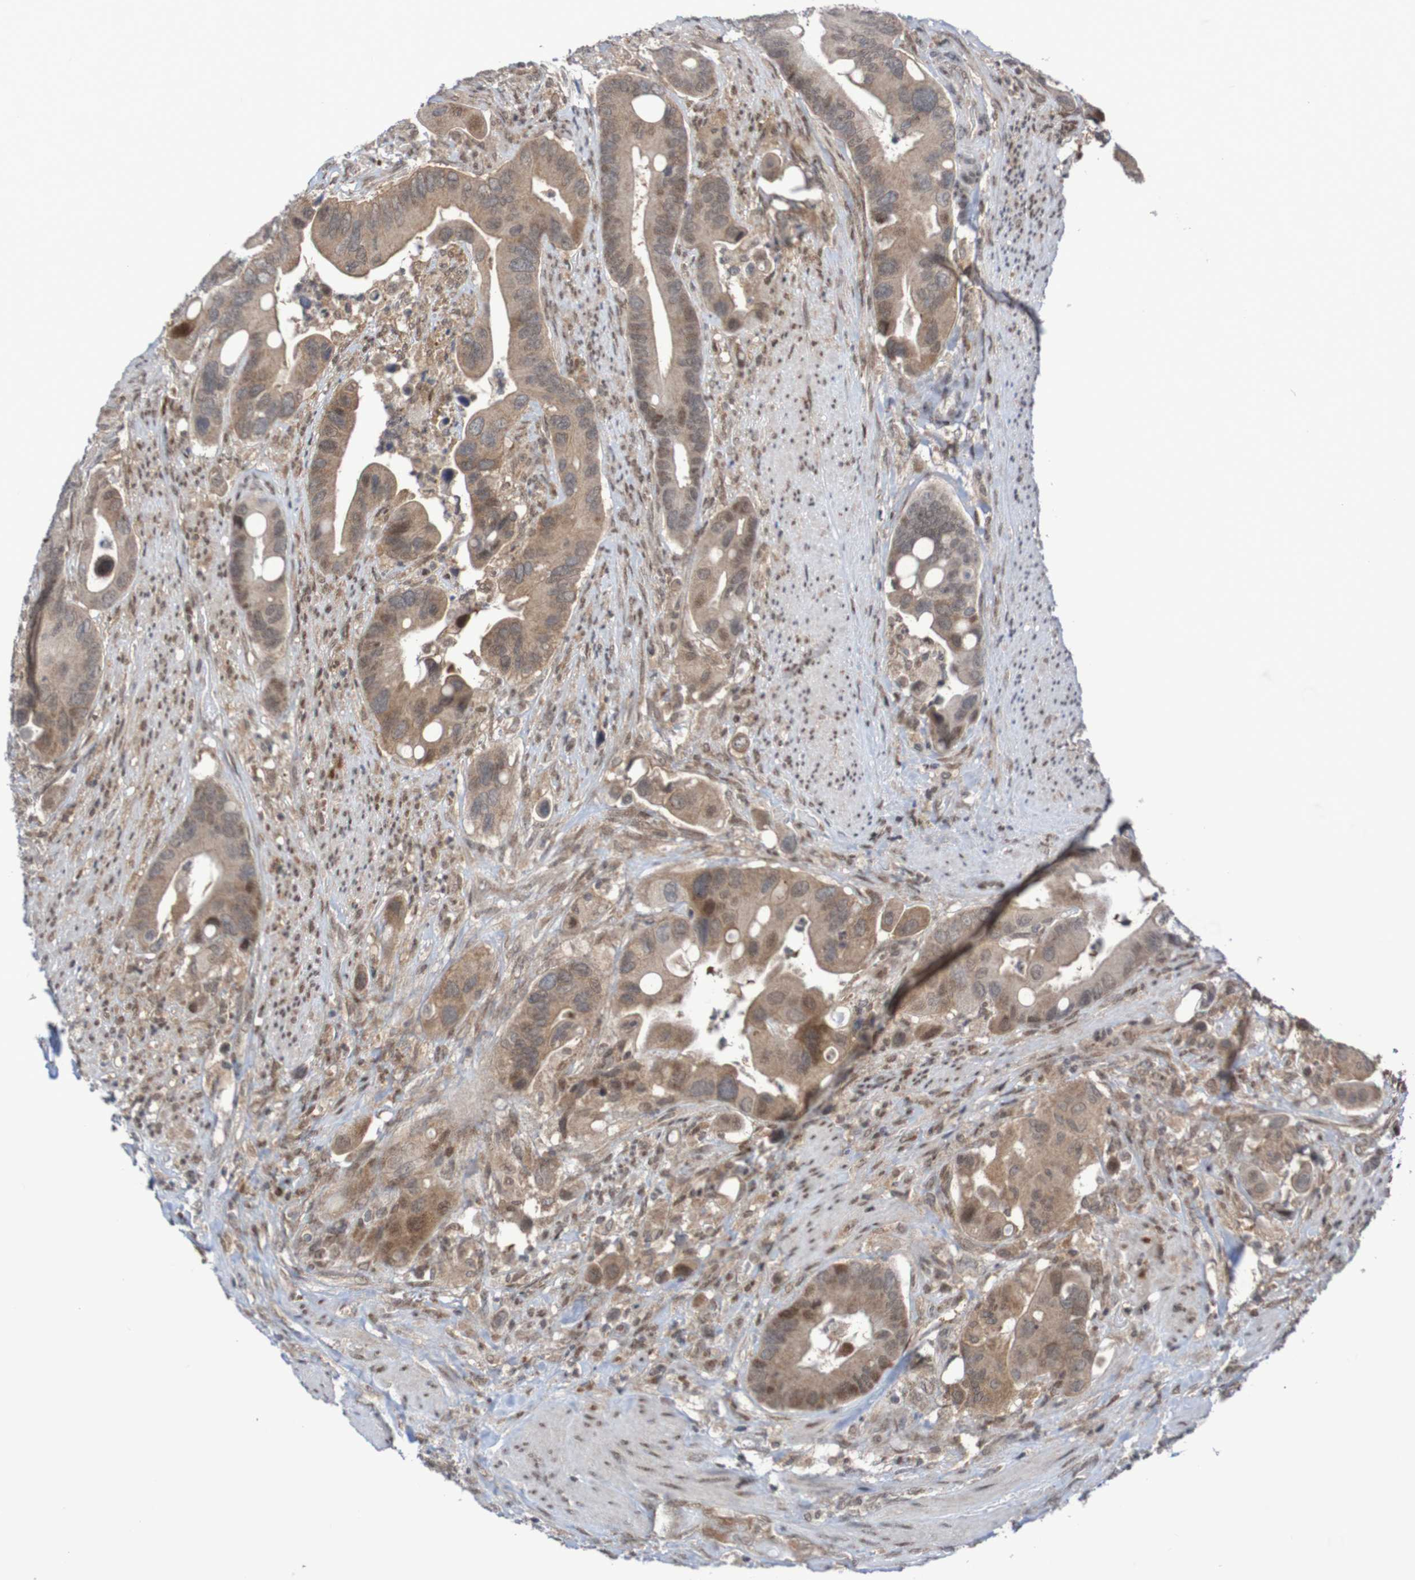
{"staining": {"intensity": "weak", "quantity": ">75%", "location": "cytoplasmic/membranous"}, "tissue": "colorectal cancer", "cell_type": "Tumor cells", "image_type": "cancer", "snomed": [{"axis": "morphology", "description": "Adenocarcinoma, NOS"}, {"axis": "topography", "description": "Rectum"}], "caption": "IHC micrograph of adenocarcinoma (colorectal) stained for a protein (brown), which demonstrates low levels of weak cytoplasmic/membranous staining in approximately >75% of tumor cells.", "gene": "ITLN1", "patient": {"sex": "female", "age": 57}}